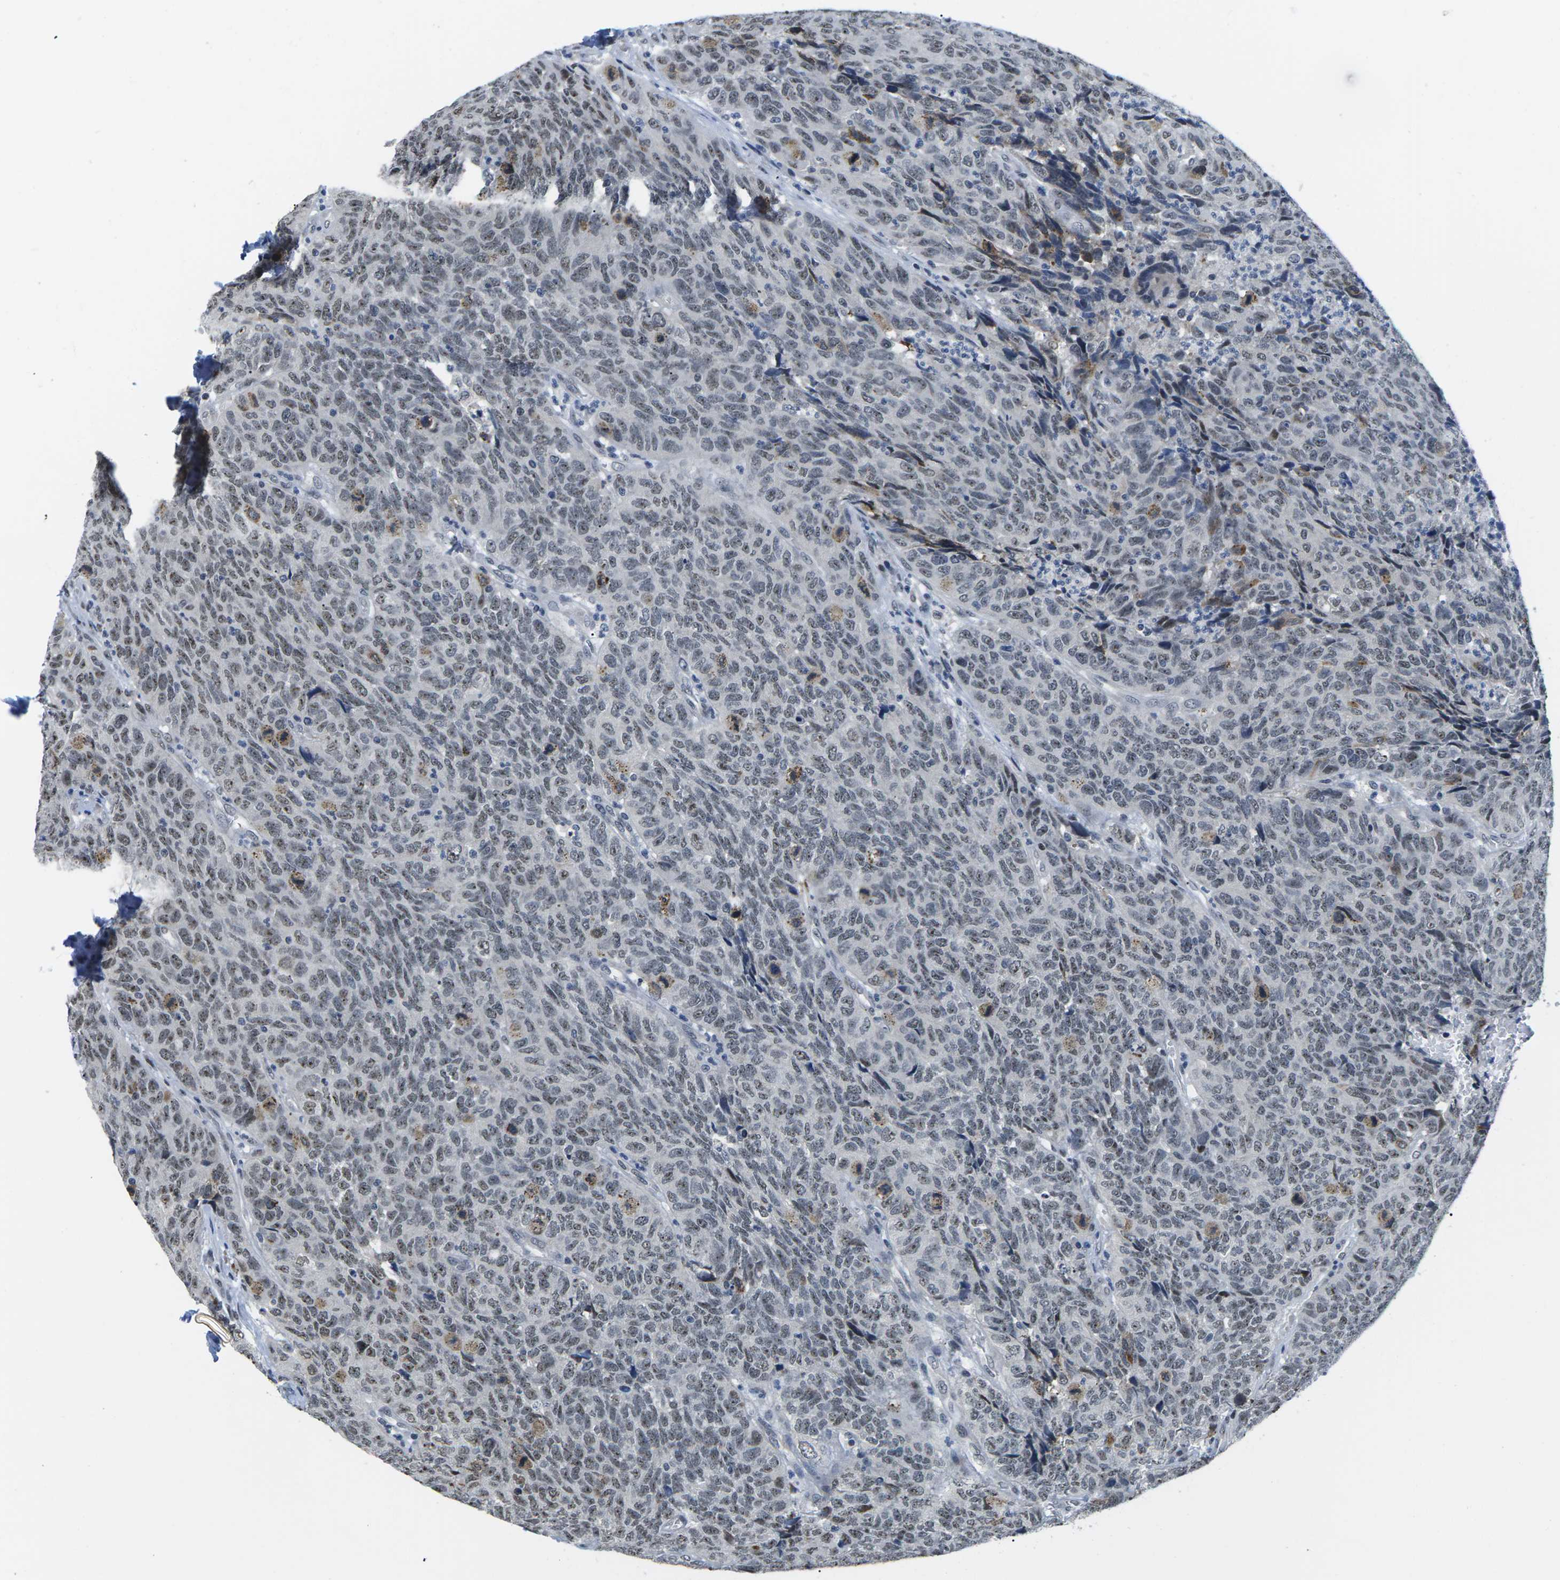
{"staining": {"intensity": "moderate", "quantity": "25%-75%", "location": "nuclear"}, "tissue": "head and neck cancer", "cell_type": "Tumor cells", "image_type": "cancer", "snomed": [{"axis": "morphology", "description": "Squamous cell carcinoma, NOS"}, {"axis": "topography", "description": "Head-Neck"}], "caption": "An image of human head and neck squamous cell carcinoma stained for a protein reveals moderate nuclear brown staining in tumor cells.", "gene": "NSRP1", "patient": {"sex": "male", "age": 66}}